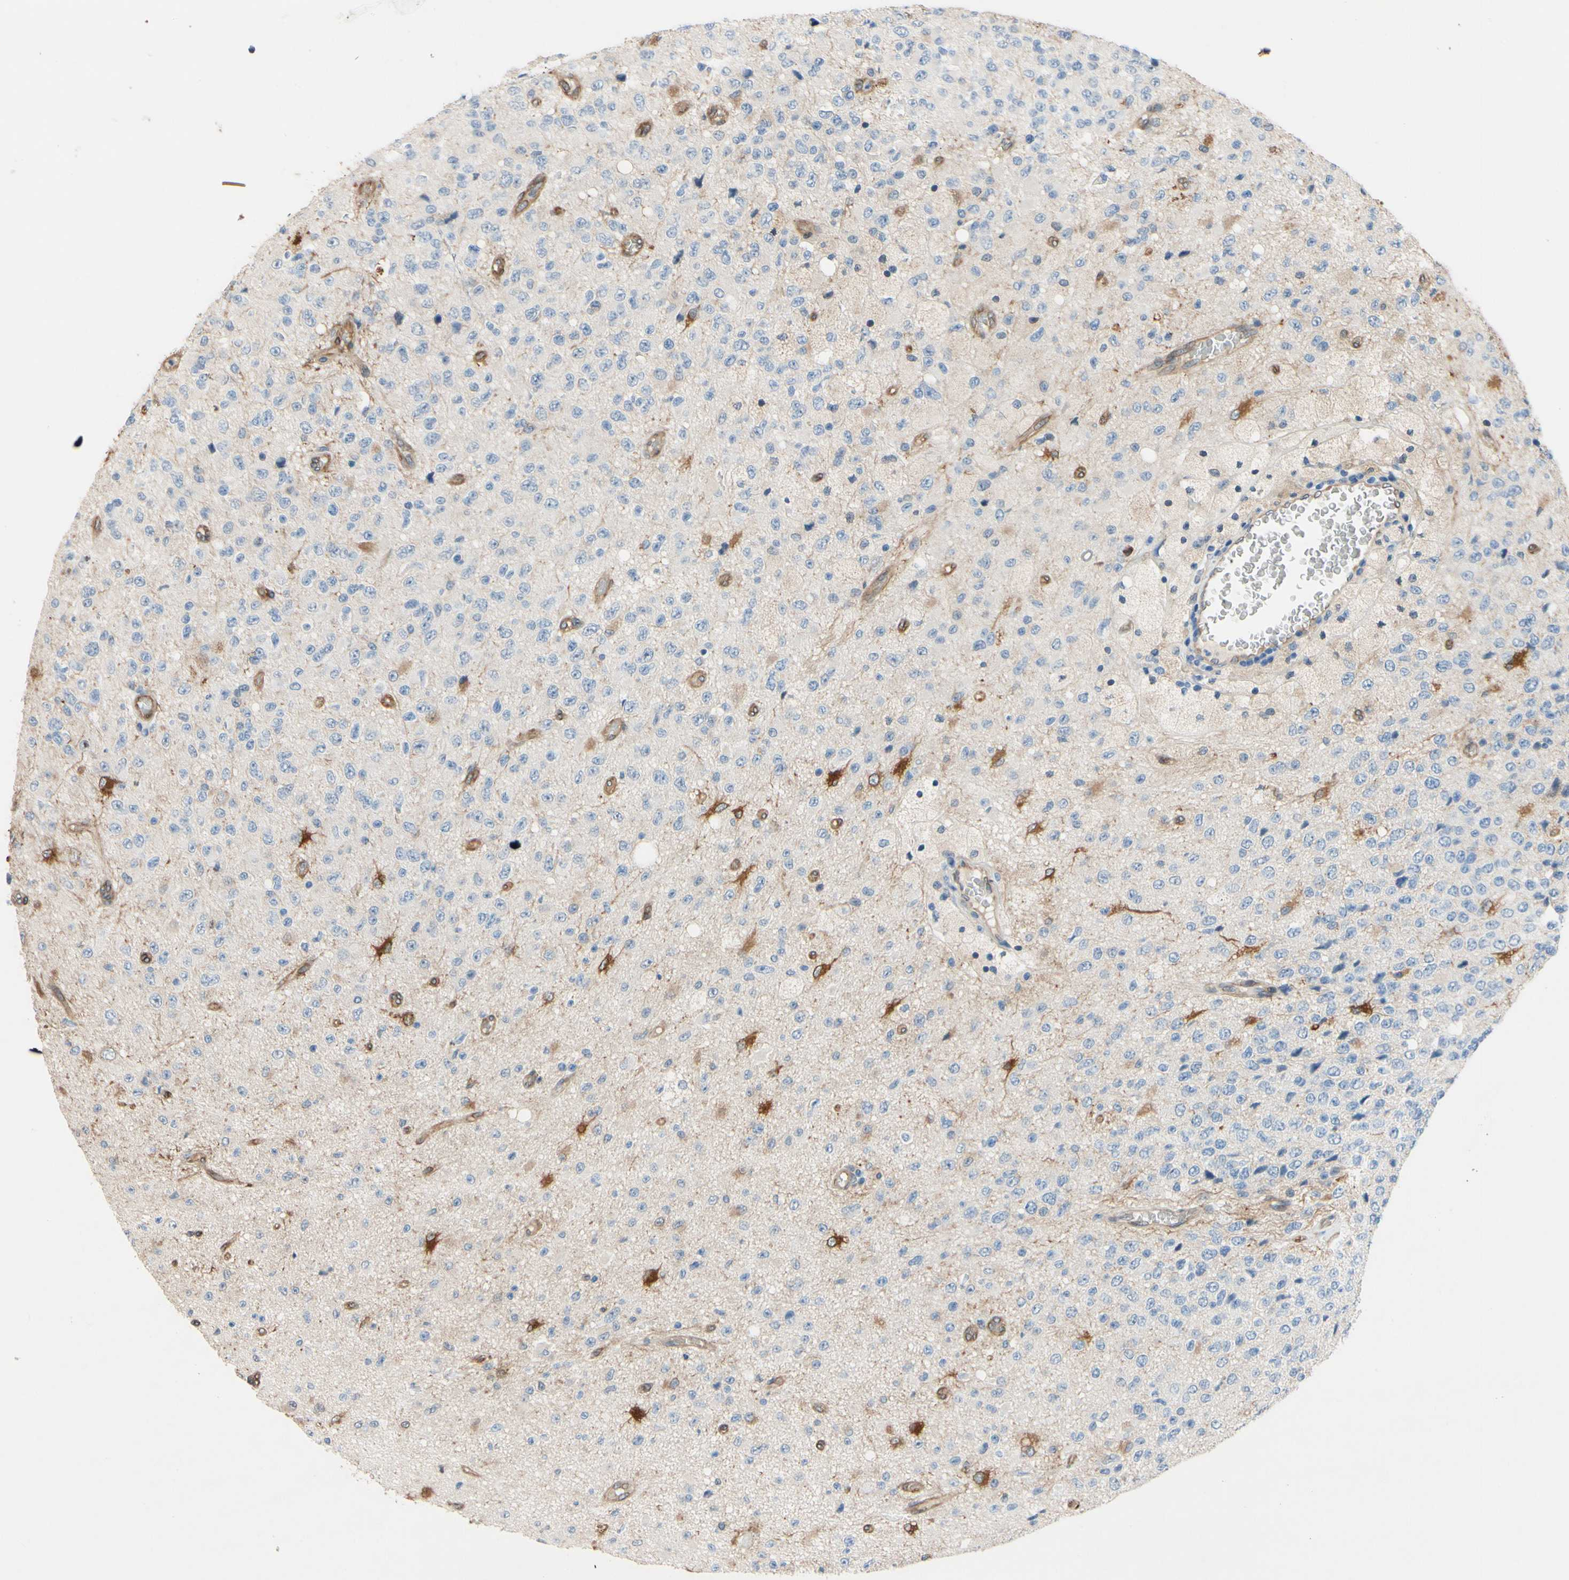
{"staining": {"intensity": "strong", "quantity": "<25%", "location": "cytoplasmic/membranous"}, "tissue": "glioma", "cell_type": "Tumor cells", "image_type": "cancer", "snomed": [{"axis": "morphology", "description": "Glioma, malignant, High grade"}, {"axis": "topography", "description": "pancreas cauda"}], "caption": "Glioma stained with a protein marker shows strong staining in tumor cells.", "gene": "PRXL2A", "patient": {"sex": "male", "age": 60}}